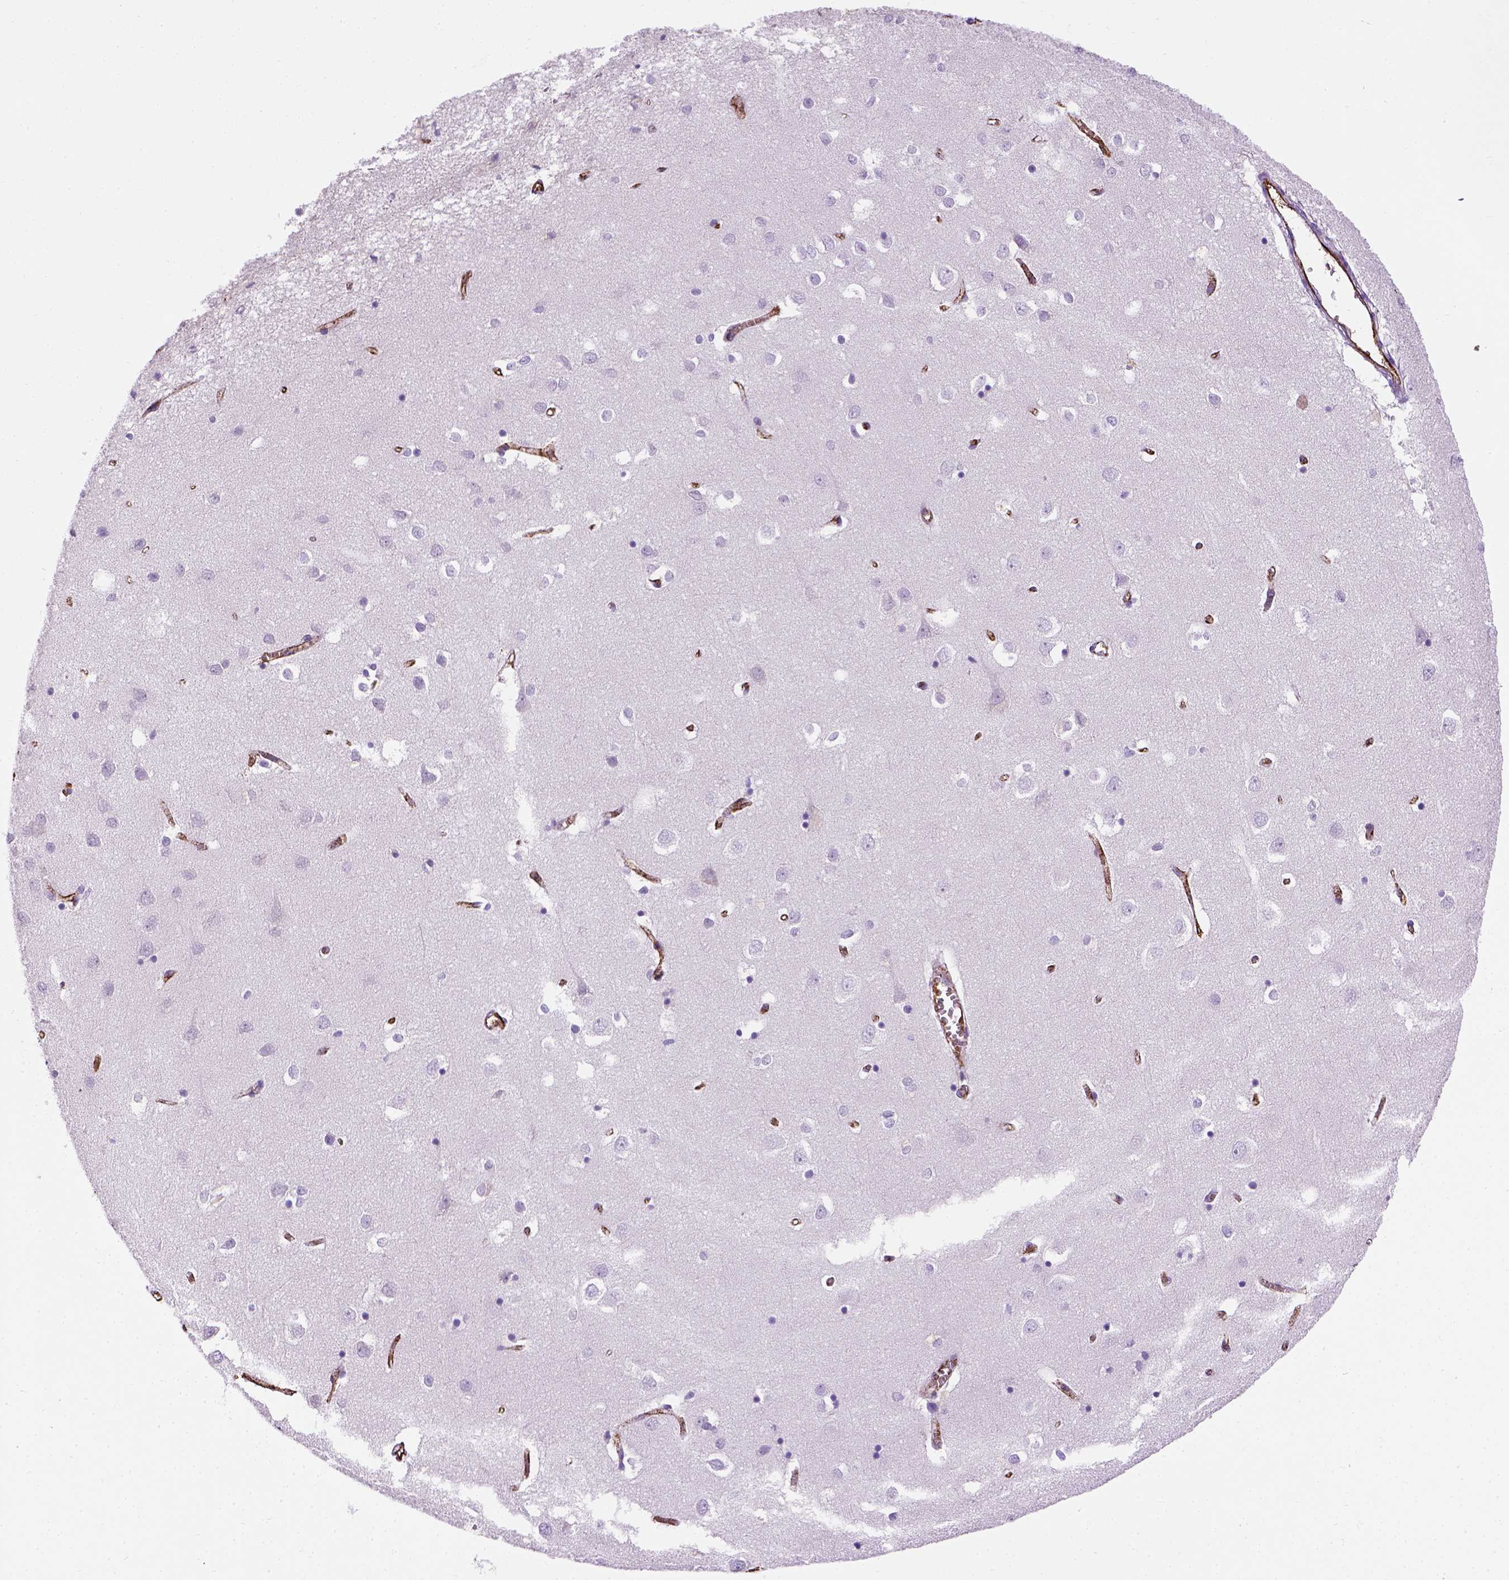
{"staining": {"intensity": "negative", "quantity": "none", "location": "none"}, "tissue": "cerebral cortex", "cell_type": "Endothelial cells", "image_type": "normal", "snomed": [{"axis": "morphology", "description": "Normal tissue, NOS"}, {"axis": "topography", "description": "Cerebral cortex"}], "caption": "Image shows no protein positivity in endothelial cells of normal cerebral cortex.", "gene": "VWF", "patient": {"sex": "male", "age": 70}}